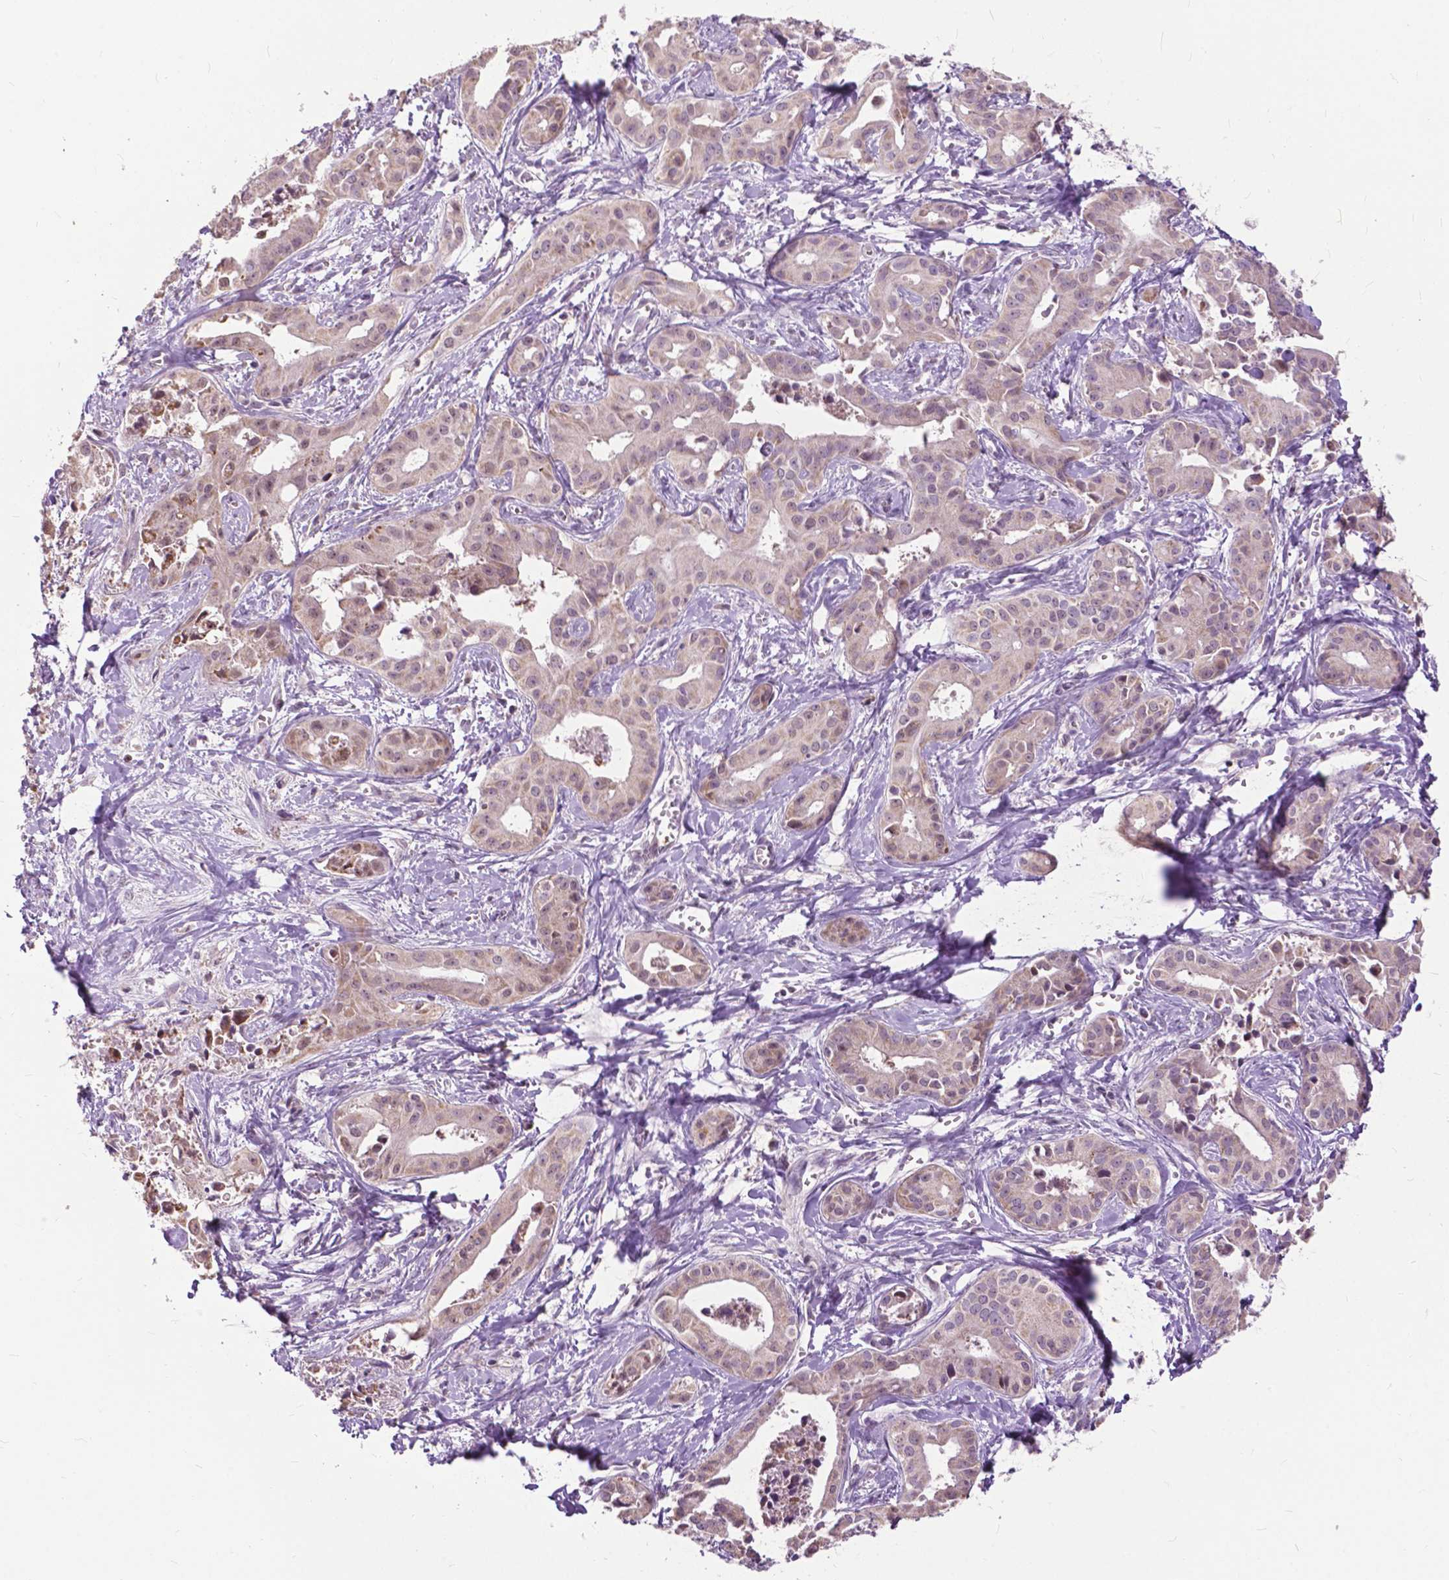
{"staining": {"intensity": "weak", "quantity": "25%-75%", "location": "cytoplasmic/membranous"}, "tissue": "liver cancer", "cell_type": "Tumor cells", "image_type": "cancer", "snomed": [{"axis": "morphology", "description": "Cholangiocarcinoma"}, {"axis": "topography", "description": "Liver"}], "caption": "An immunohistochemistry (IHC) micrograph of tumor tissue is shown. Protein staining in brown shows weak cytoplasmic/membranous positivity in cholangiocarcinoma (liver) within tumor cells.", "gene": "TTC9B", "patient": {"sex": "female", "age": 65}}